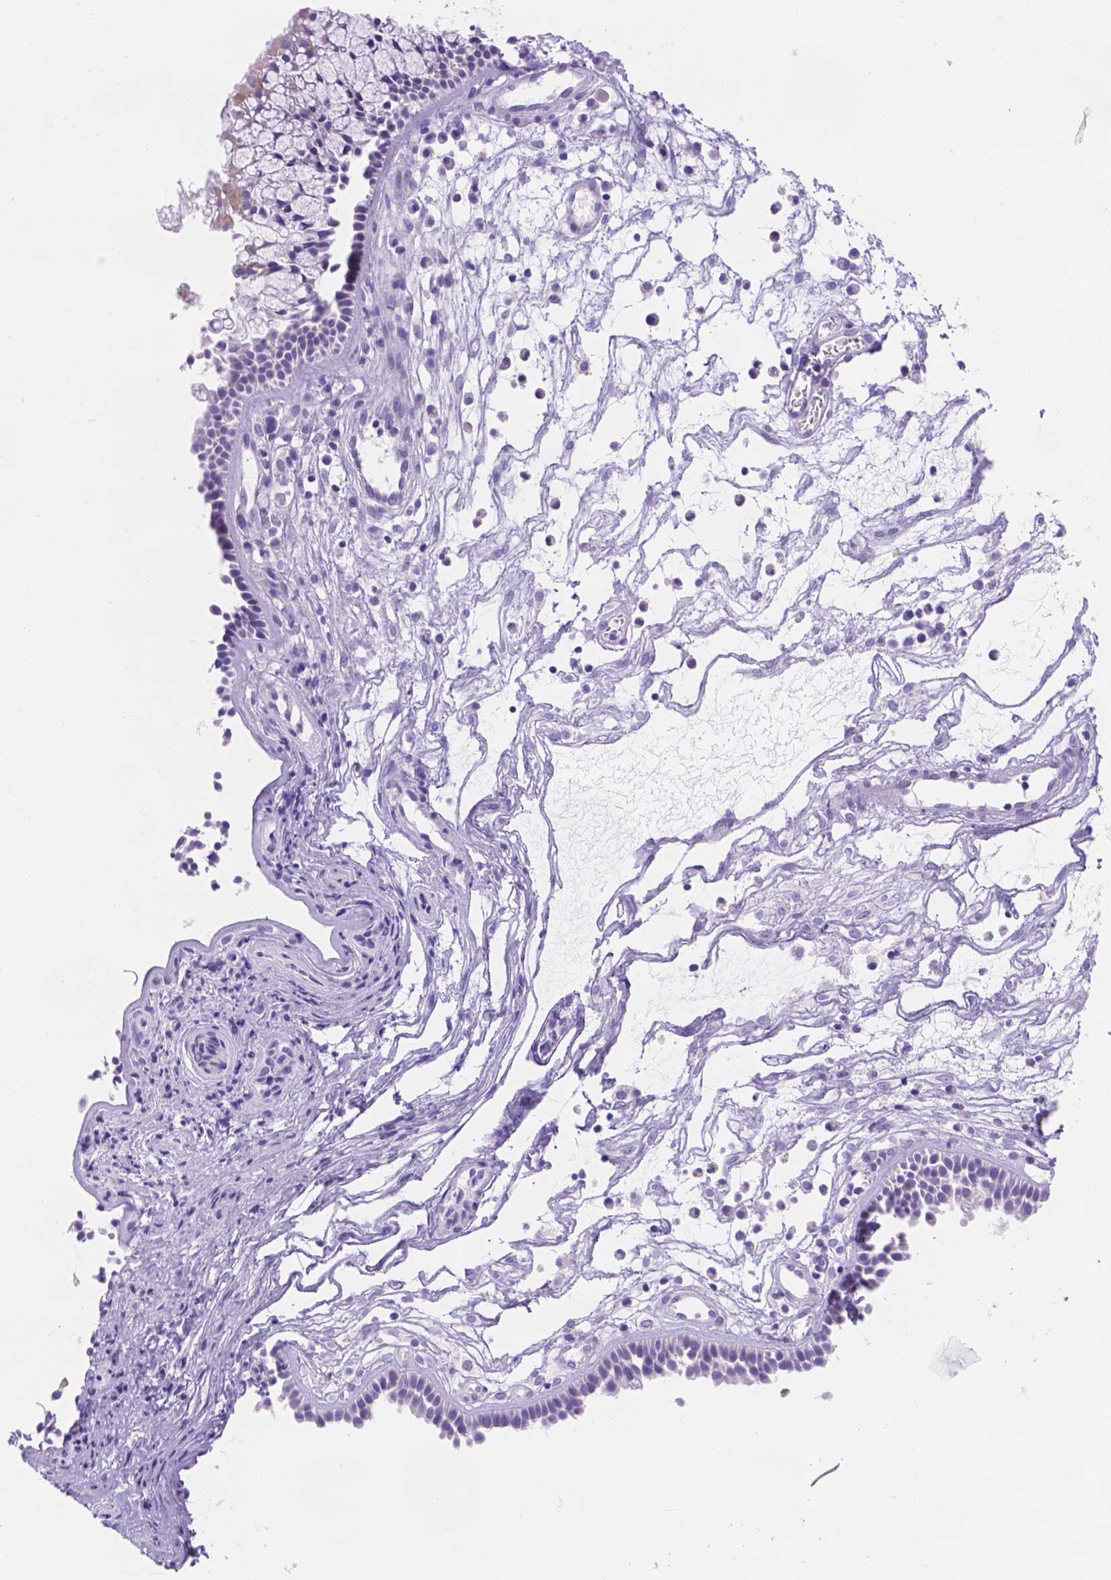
{"staining": {"intensity": "negative", "quantity": "none", "location": "none"}, "tissue": "nasopharynx", "cell_type": "Respiratory epithelial cells", "image_type": "normal", "snomed": [{"axis": "morphology", "description": "Normal tissue, NOS"}, {"axis": "topography", "description": "Nasopharynx"}], "caption": "Respiratory epithelial cells show no significant protein positivity in benign nasopharynx.", "gene": "MLN", "patient": {"sex": "male", "age": 31}}